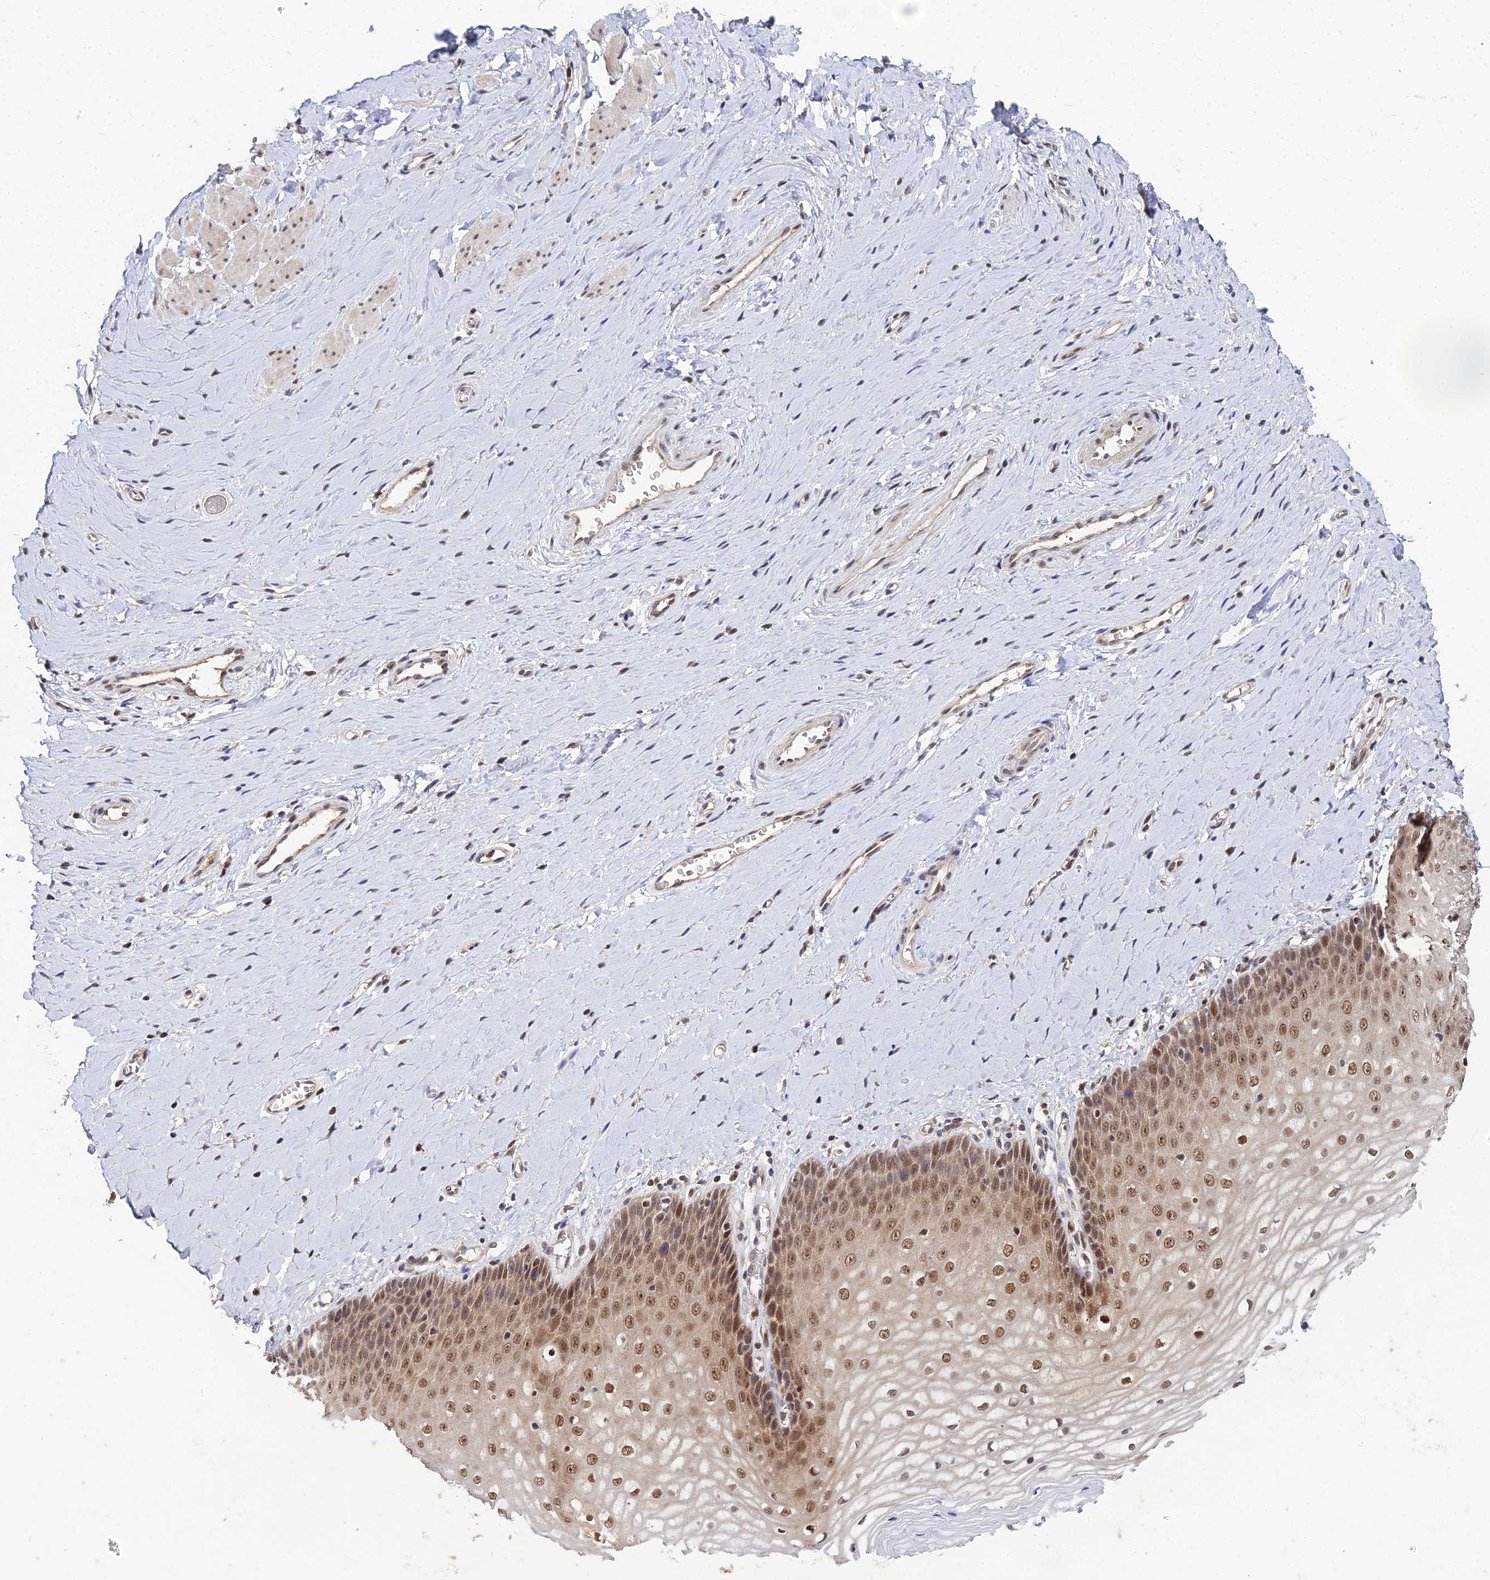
{"staining": {"intensity": "moderate", "quantity": ">75%", "location": "cytoplasmic/membranous,nuclear"}, "tissue": "vagina", "cell_type": "Squamous epithelial cells", "image_type": "normal", "snomed": [{"axis": "morphology", "description": "Normal tissue, NOS"}, {"axis": "topography", "description": "Vagina"}], "caption": "Immunohistochemical staining of benign vagina reveals moderate cytoplasmic/membranous,nuclear protein expression in about >75% of squamous epithelial cells. (DAB IHC, brown staining for protein, blue staining for nuclei).", "gene": "BIVM", "patient": {"sex": "female", "age": 65}}